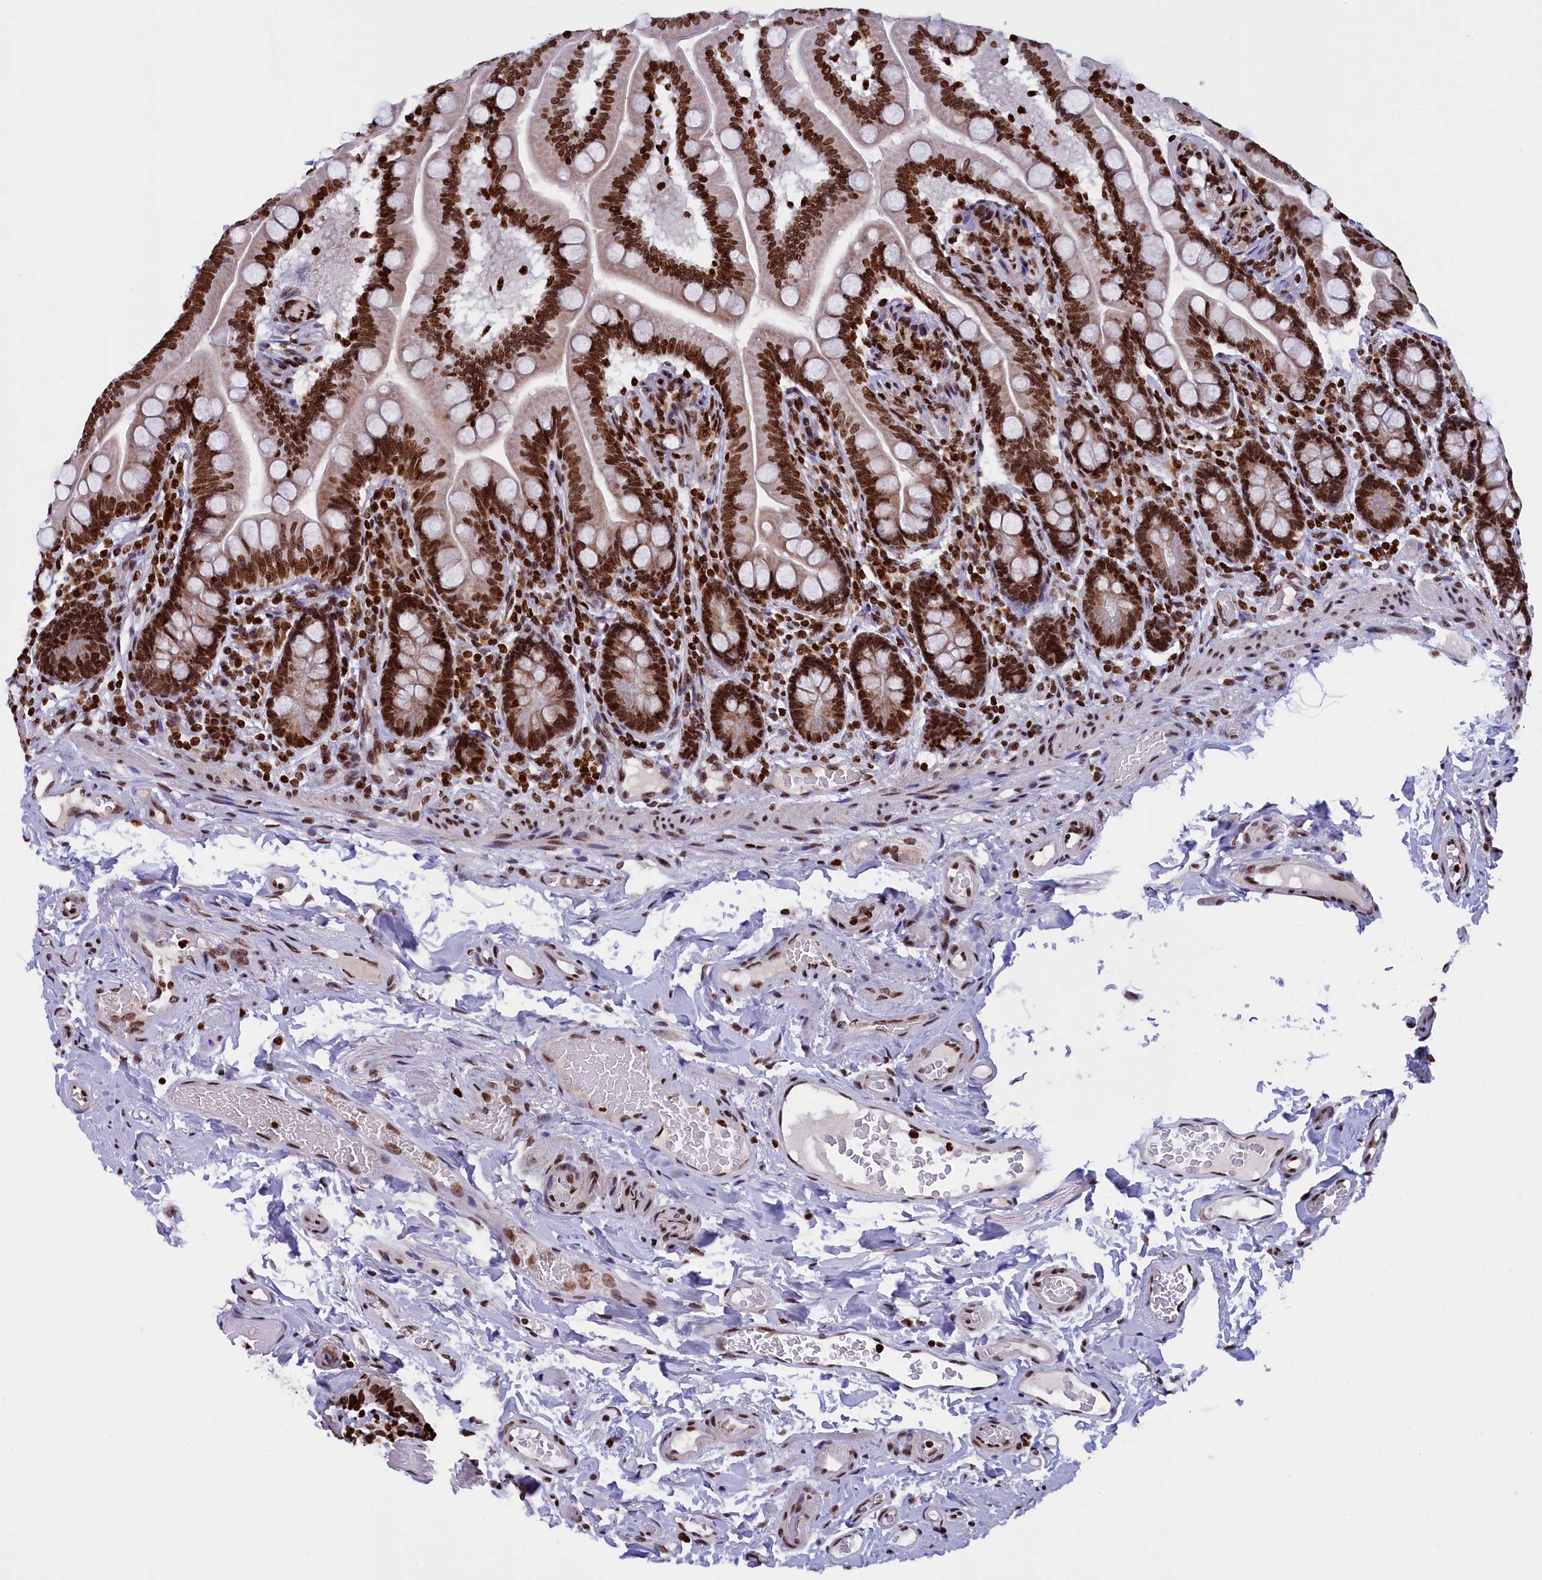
{"staining": {"intensity": "strong", "quantity": ">75%", "location": "cytoplasmic/membranous,nuclear"}, "tissue": "small intestine", "cell_type": "Glandular cells", "image_type": "normal", "snomed": [{"axis": "morphology", "description": "Normal tissue, NOS"}, {"axis": "topography", "description": "Small intestine"}], "caption": "High-power microscopy captured an IHC image of benign small intestine, revealing strong cytoplasmic/membranous,nuclear positivity in about >75% of glandular cells.", "gene": "TIMM29", "patient": {"sex": "female", "age": 64}}